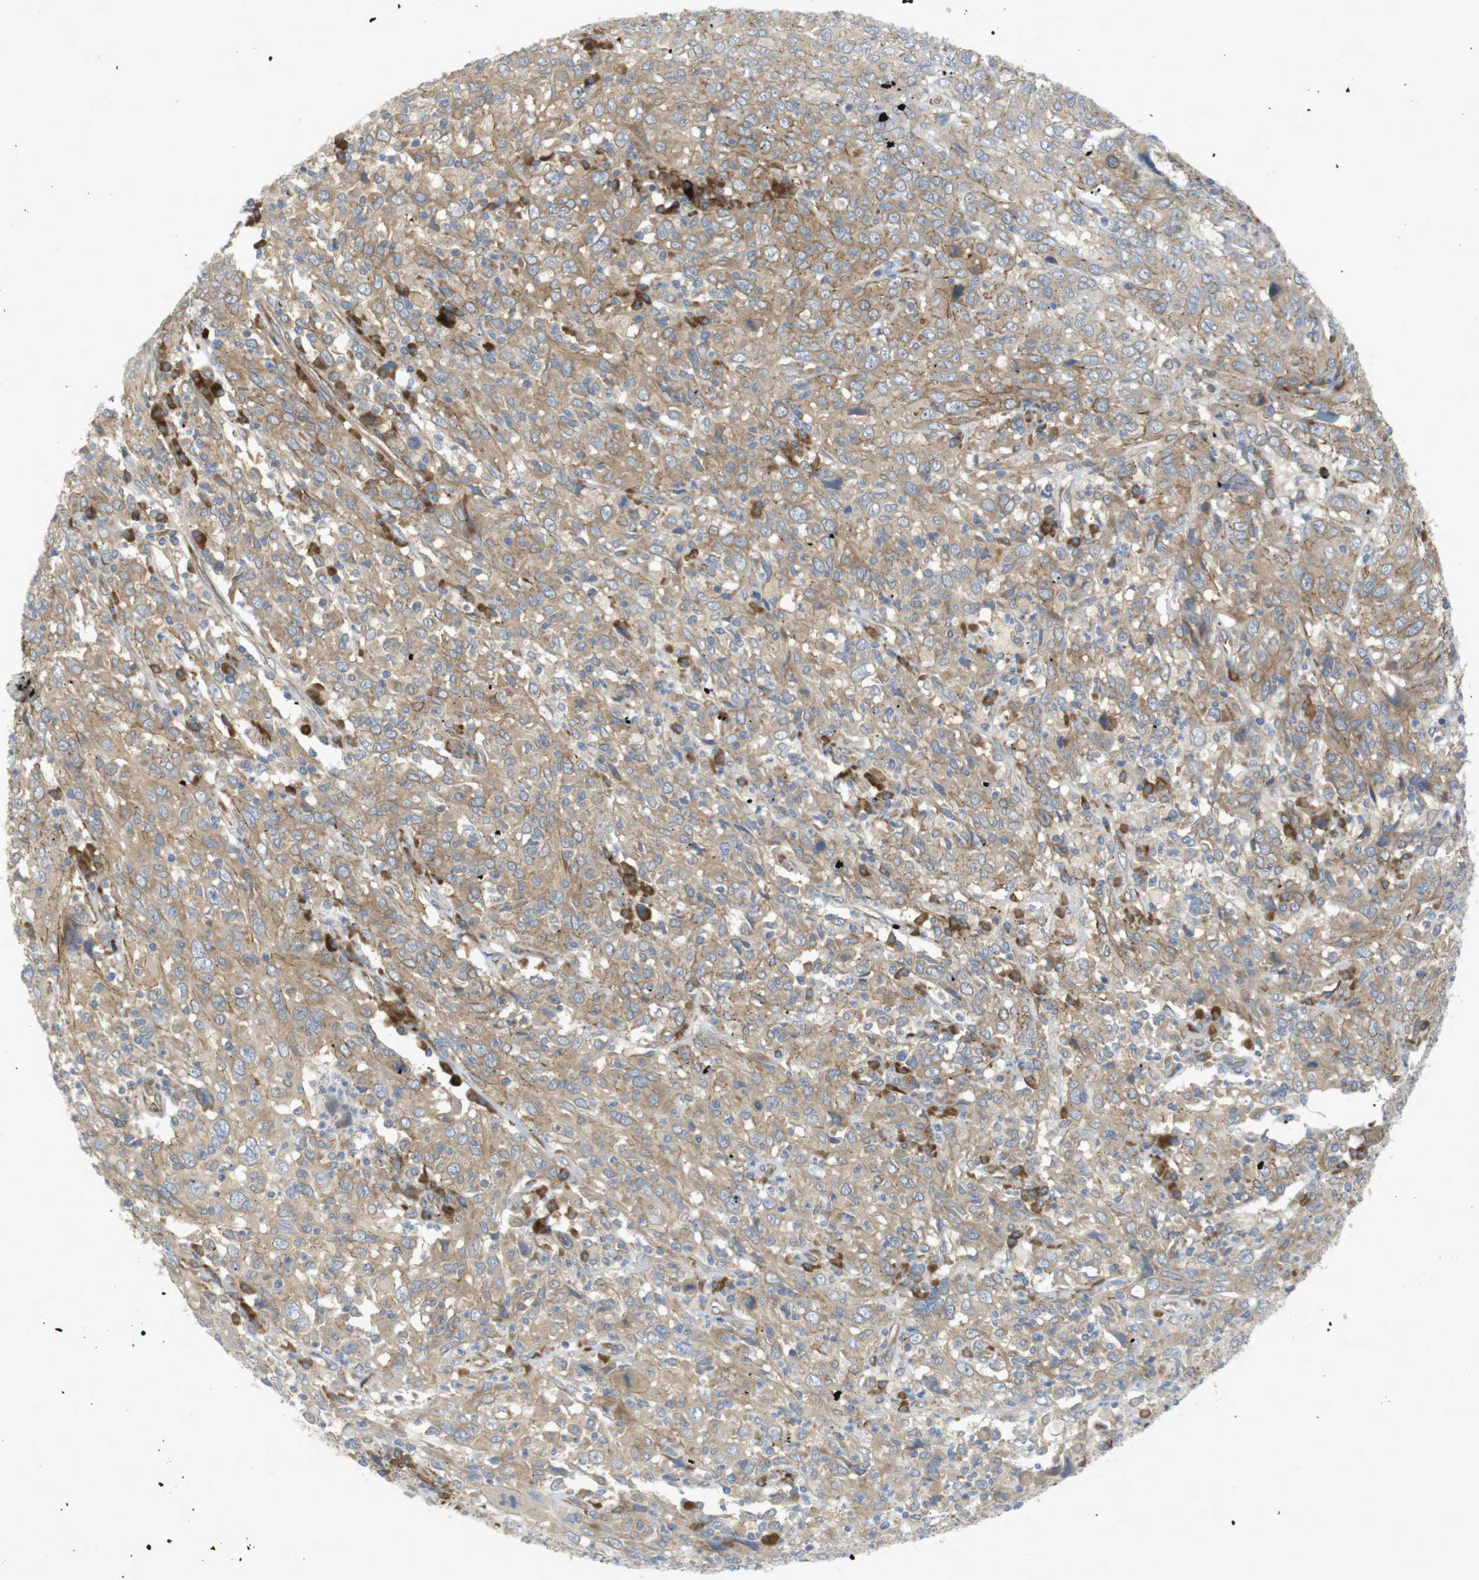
{"staining": {"intensity": "moderate", "quantity": ">75%", "location": "cytoplasmic/membranous"}, "tissue": "cervical cancer", "cell_type": "Tumor cells", "image_type": "cancer", "snomed": [{"axis": "morphology", "description": "Squamous cell carcinoma, NOS"}, {"axis": "topography", "description": "Cervix"}], "caption": "Human cervical squamous cell carcinoma stained with a brown dye shows moderate cytoplasmic/membranous positive positivity in approximately >75% of tumor cells.", "gene": "GJC3", "patient": {"sex": "female", "age": 46}}